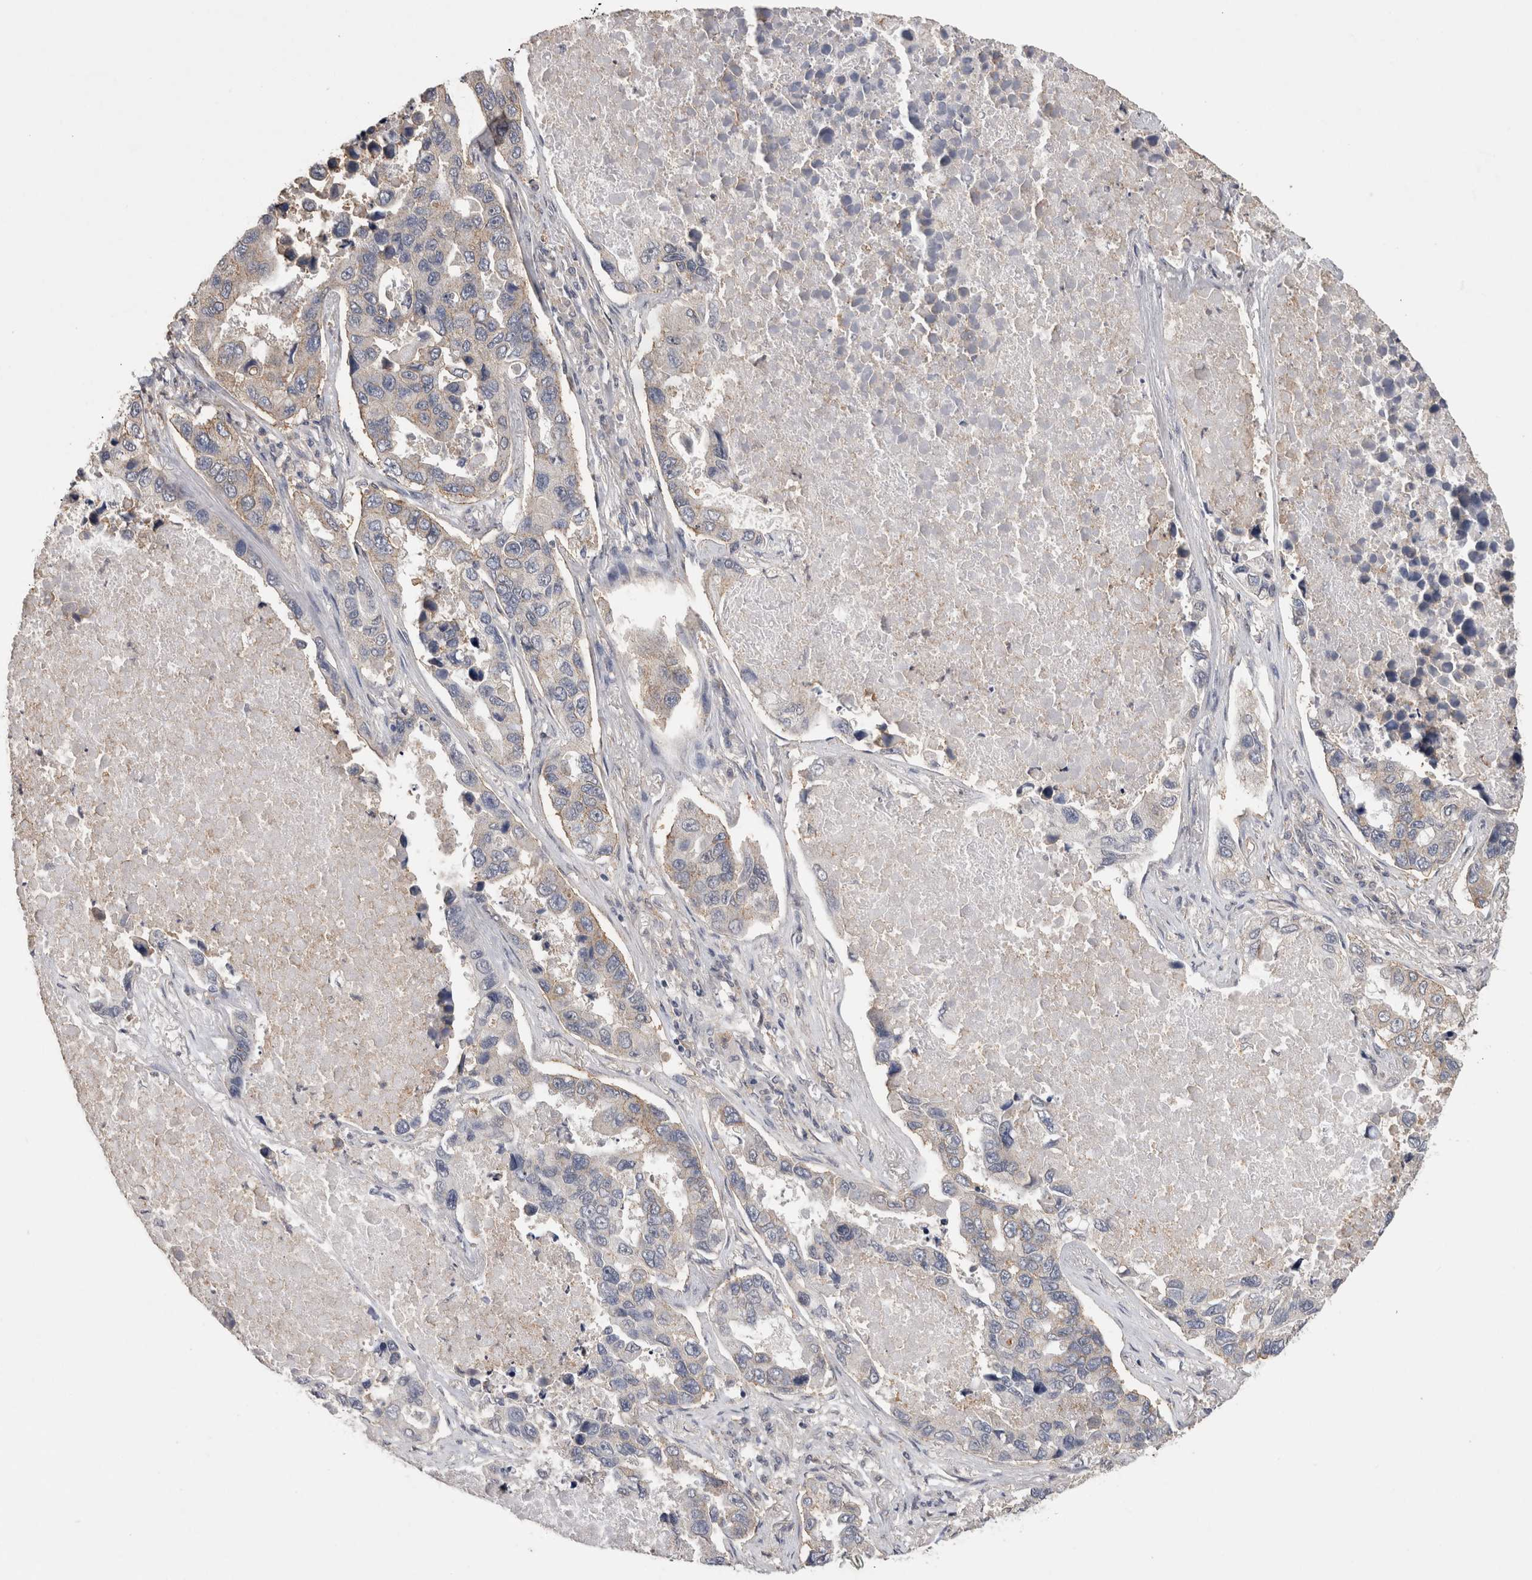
{"staining": {"intensity": "moderate", "quantity": "<25%", "location": "cytoplasmic/membranous"}, "tissue": "lung cancer", "cell_type": "Tumor cells", "image_type": "cancer", "snomed": [{"axis": "morphology", "description": "Adenocarcinoma, NOS"}, {"axis": "topography", "description": "Lung"}], "caption": "High-magnification brightfield microscopy of lung cancer (adenocarcinoma) stained with DAB (3,3'-diaminobenzidine) (brown) and counterstained with hematoxylin (blue). tumor cells exhibit moderate cytoplasmic/membranous expression is seen in about<25% of cells. Immunohistochemistry stains the protein of interest in brown and the nuclei are stained blue.", "gene": "CNTFR", "patient": {"sex": "male", "age": 64}}